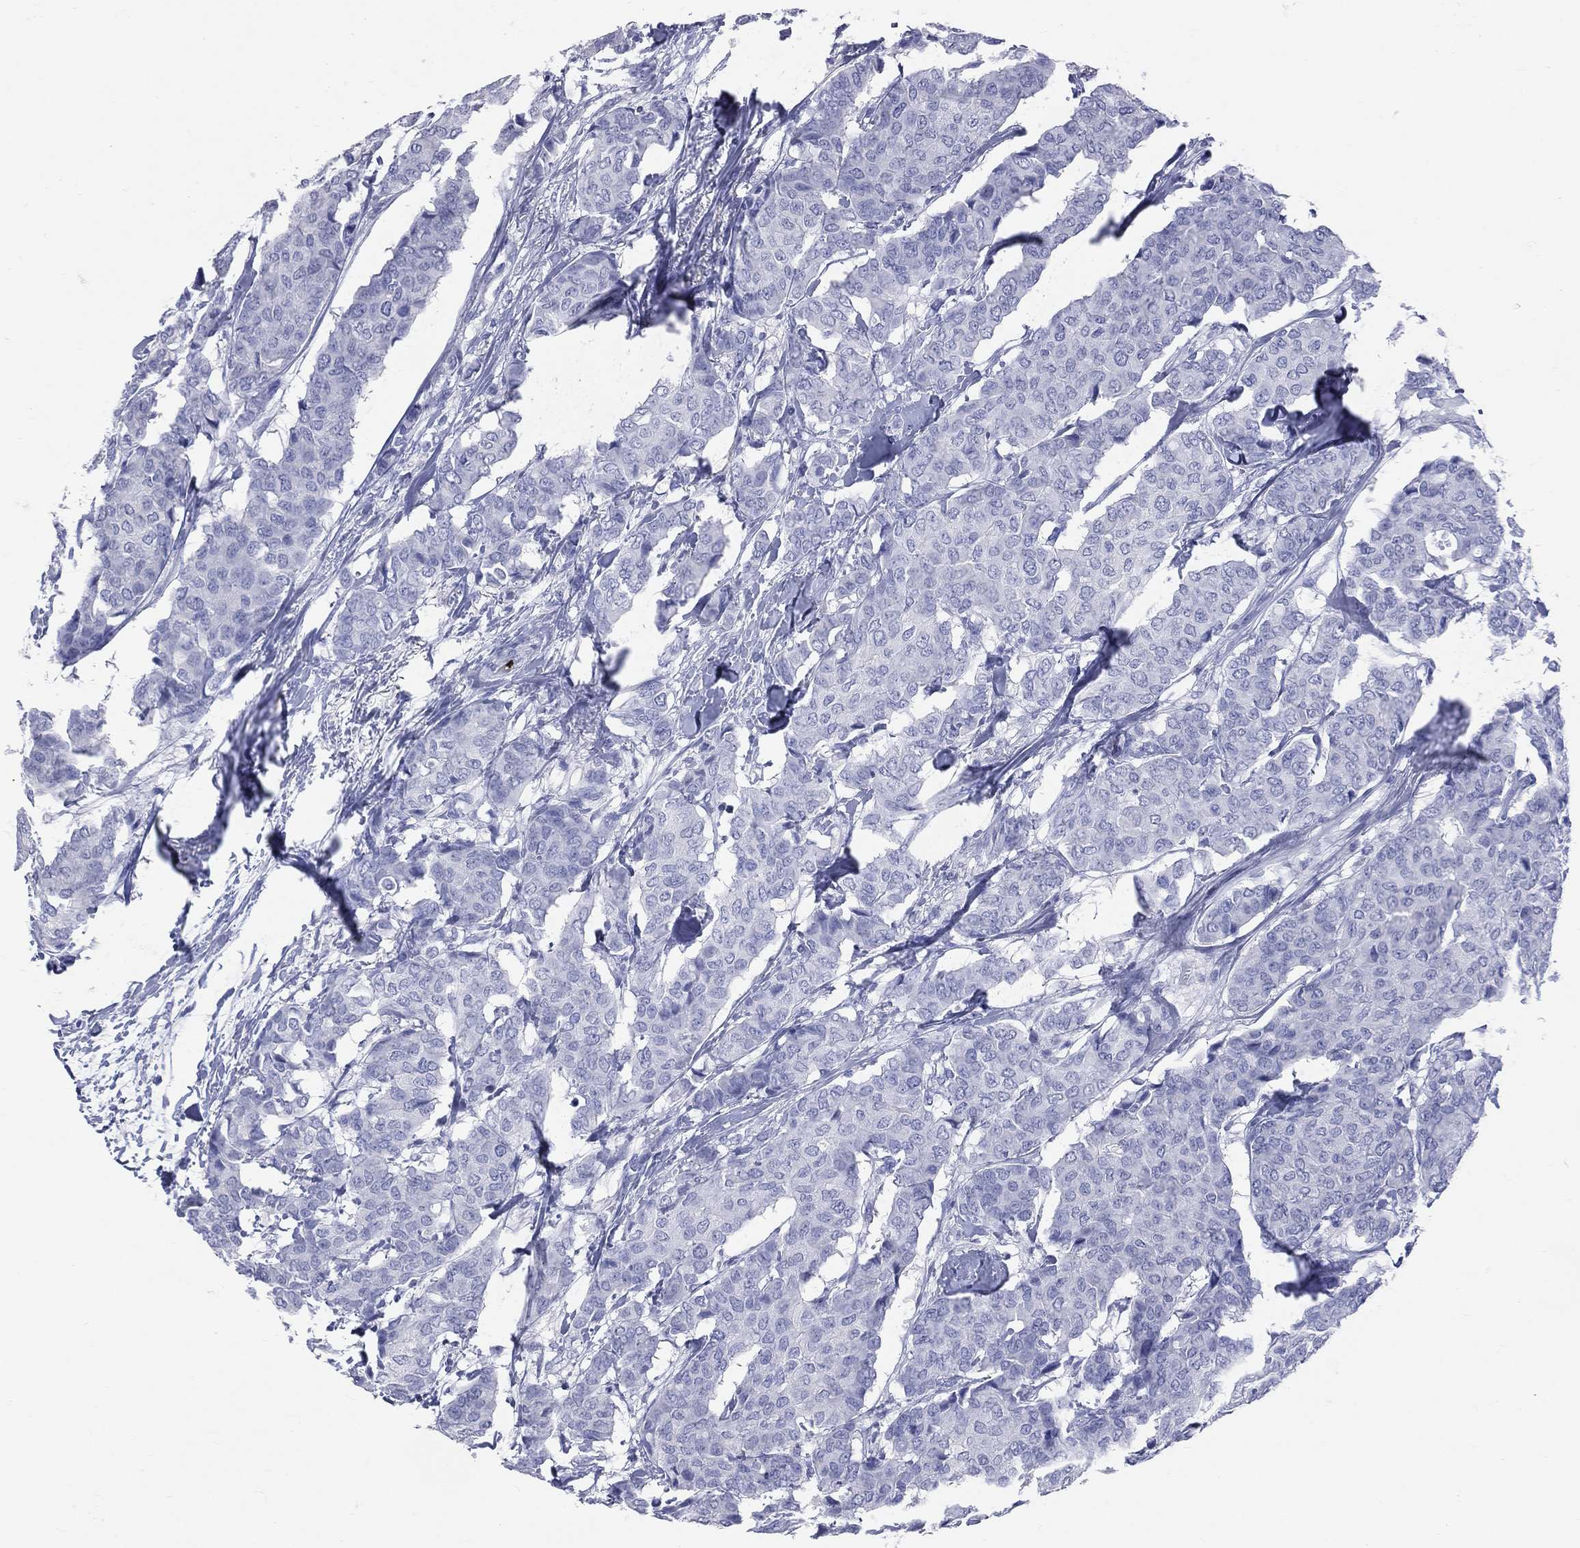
{"staining": {"intensity": "negative", "quantity": "none", "location": "none"}, "tissue": "breast cancer", "cell_type": "Tumor cells", "image_type": "cancer", "snomed": [{"axis": "morphology", "description": "Duct carcinoma"}, {"axis": "topography", "description": "Breast"}], "caption": "A histopathology image of breast cancer stained for a protein reveals no brown staining in tumor cells.", "gene": "PGLYRP1", "patient": {"sex": "female", "age": 75}}